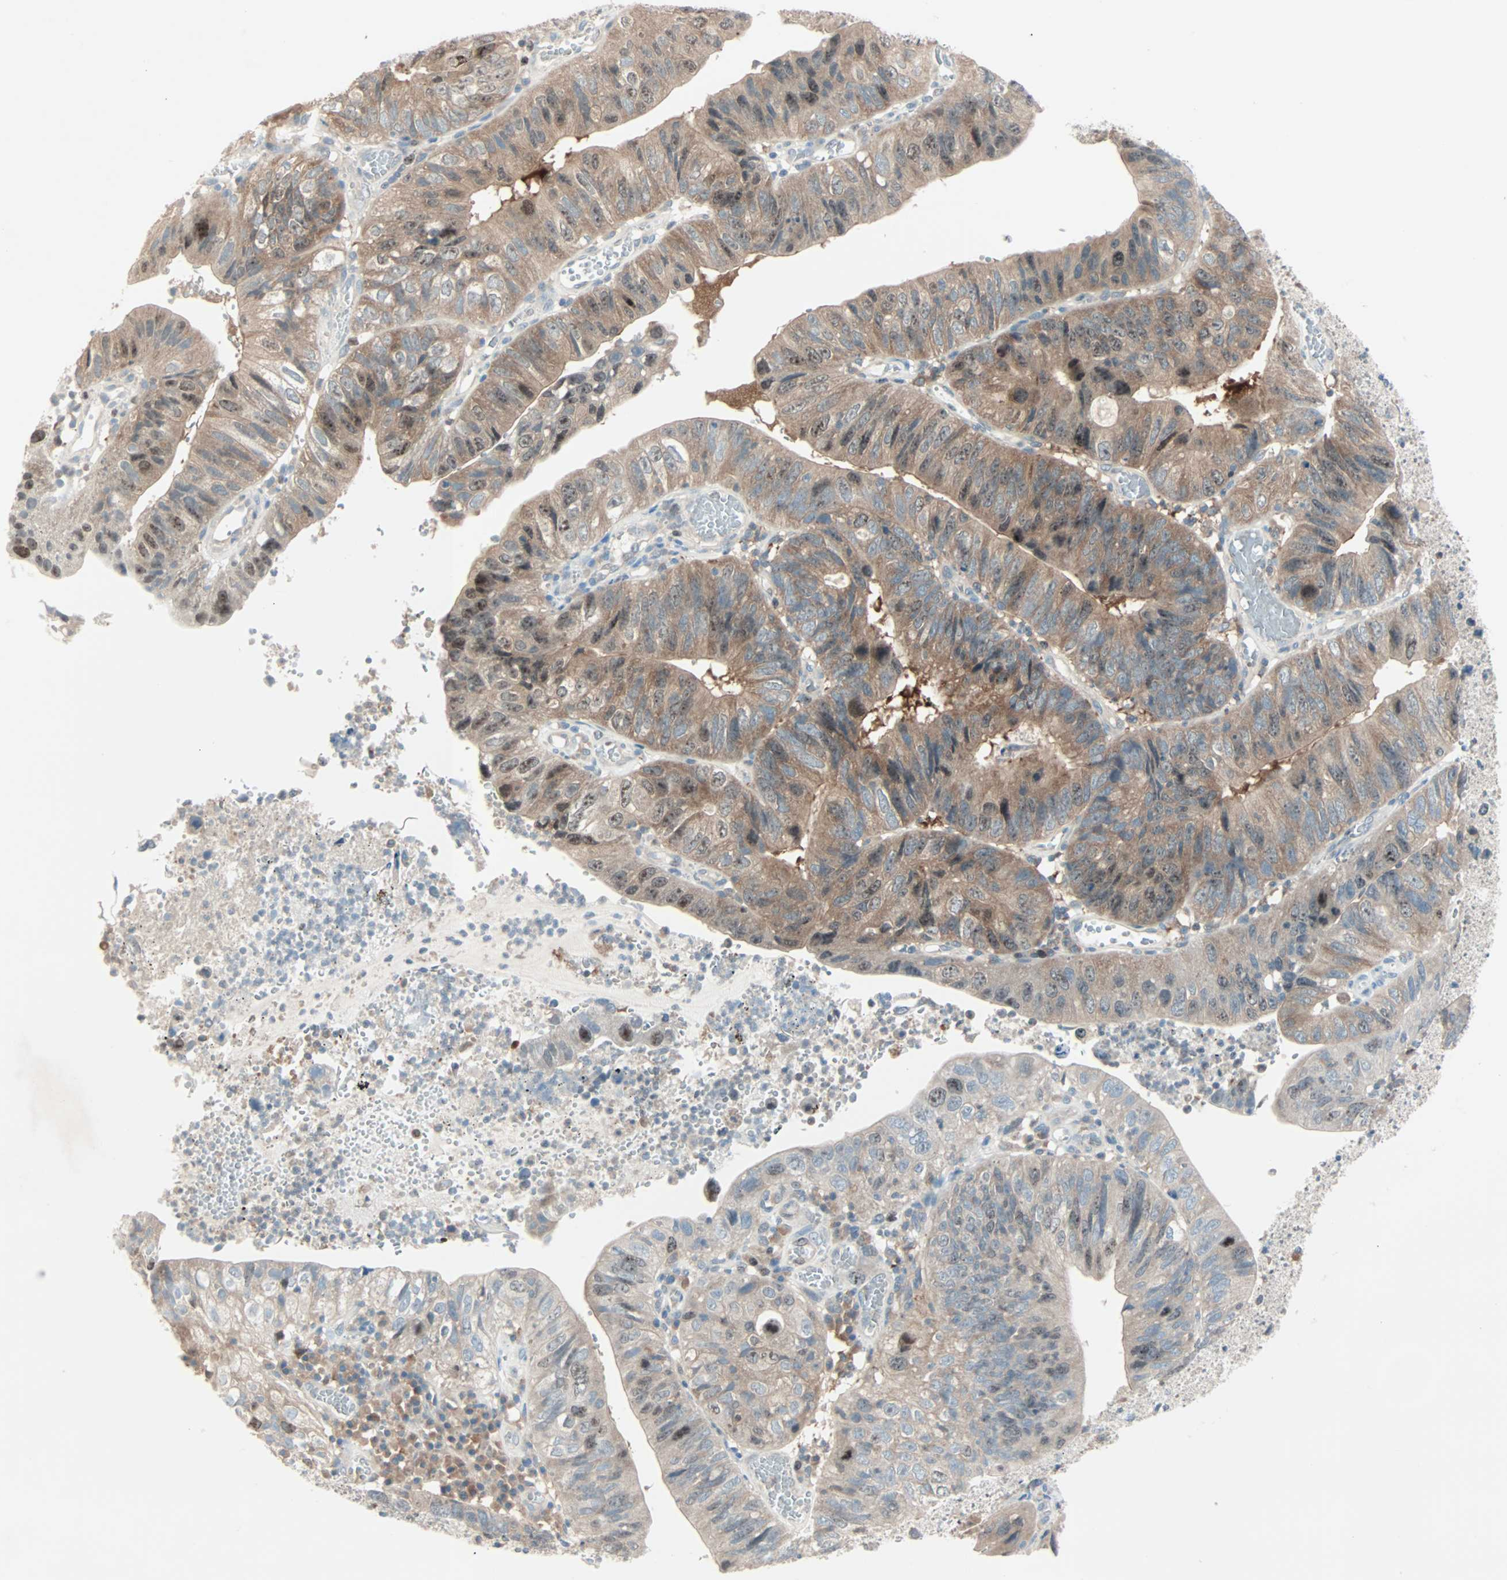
{"staining": {"intensity": "moderate", "quantity": ">75%", "location": "cytoplasmic/membranous"}, "tissue": "stomach cancer", "cell_type": "Tumor cells", "image_type": "cancer", "snomed": [{"axis": "morphology", "description": "Adenocarcinoma, NOS"}, {"axis": "topography", "description": "Stomach"}], "caption": "This image shows IHC staining of stomach cancer, with medium moderate cytoplasmic/membranous staining in approximately >75% of tumor cells.", "gene": "SMIM8", "patient": {"sex": "male", "age": 59}}